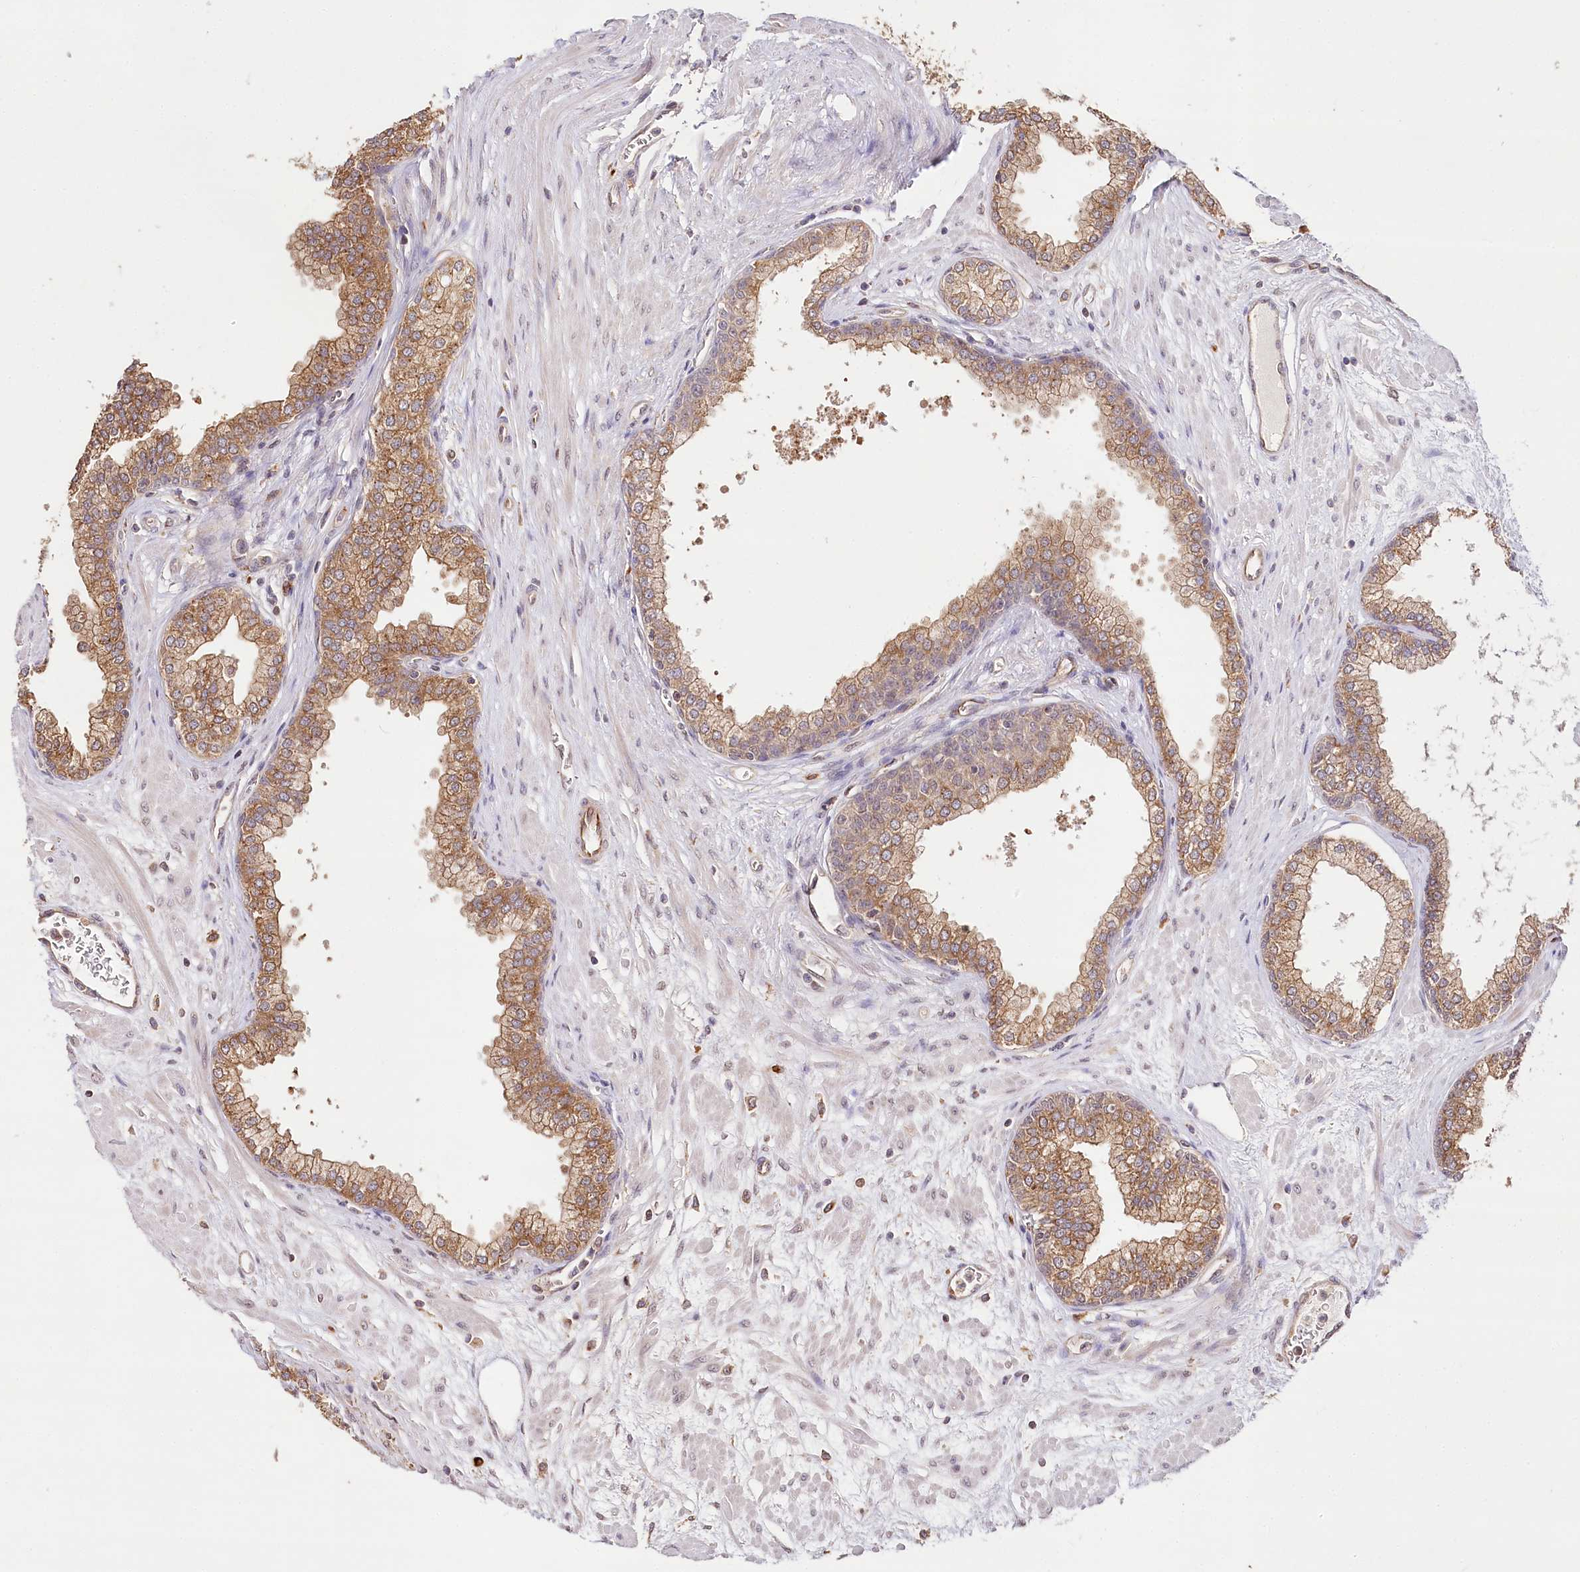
{"staining": {"intensity": "strong", "quantity": ">75%", "location": "cytoplasmic/membranous"}, "tissue": "prostate", "cell_type": "Glandular cells", "image_type": "normal", "snomed": [{"axis": "morphology", "description": "Normal tissue, NOS"}, {"axis": "morphology", "description": "Urothelial carcinoma, Low grade"}, {"axis": "topography", "description": "Urinary bladder"}, {"axis": "topography", "description": "Prostate"}], "caption": "Protein expression by IHC reveals strong cytoplasmic/membranous staining in approximately >75% of glandular cells in benign prostate. Immunohistochemistry (ihc) stains the protein of interest in brown and the nuclei are stained blue.", "gene": "DMXL1", "patient": {"sex": "male", "age": 60}}